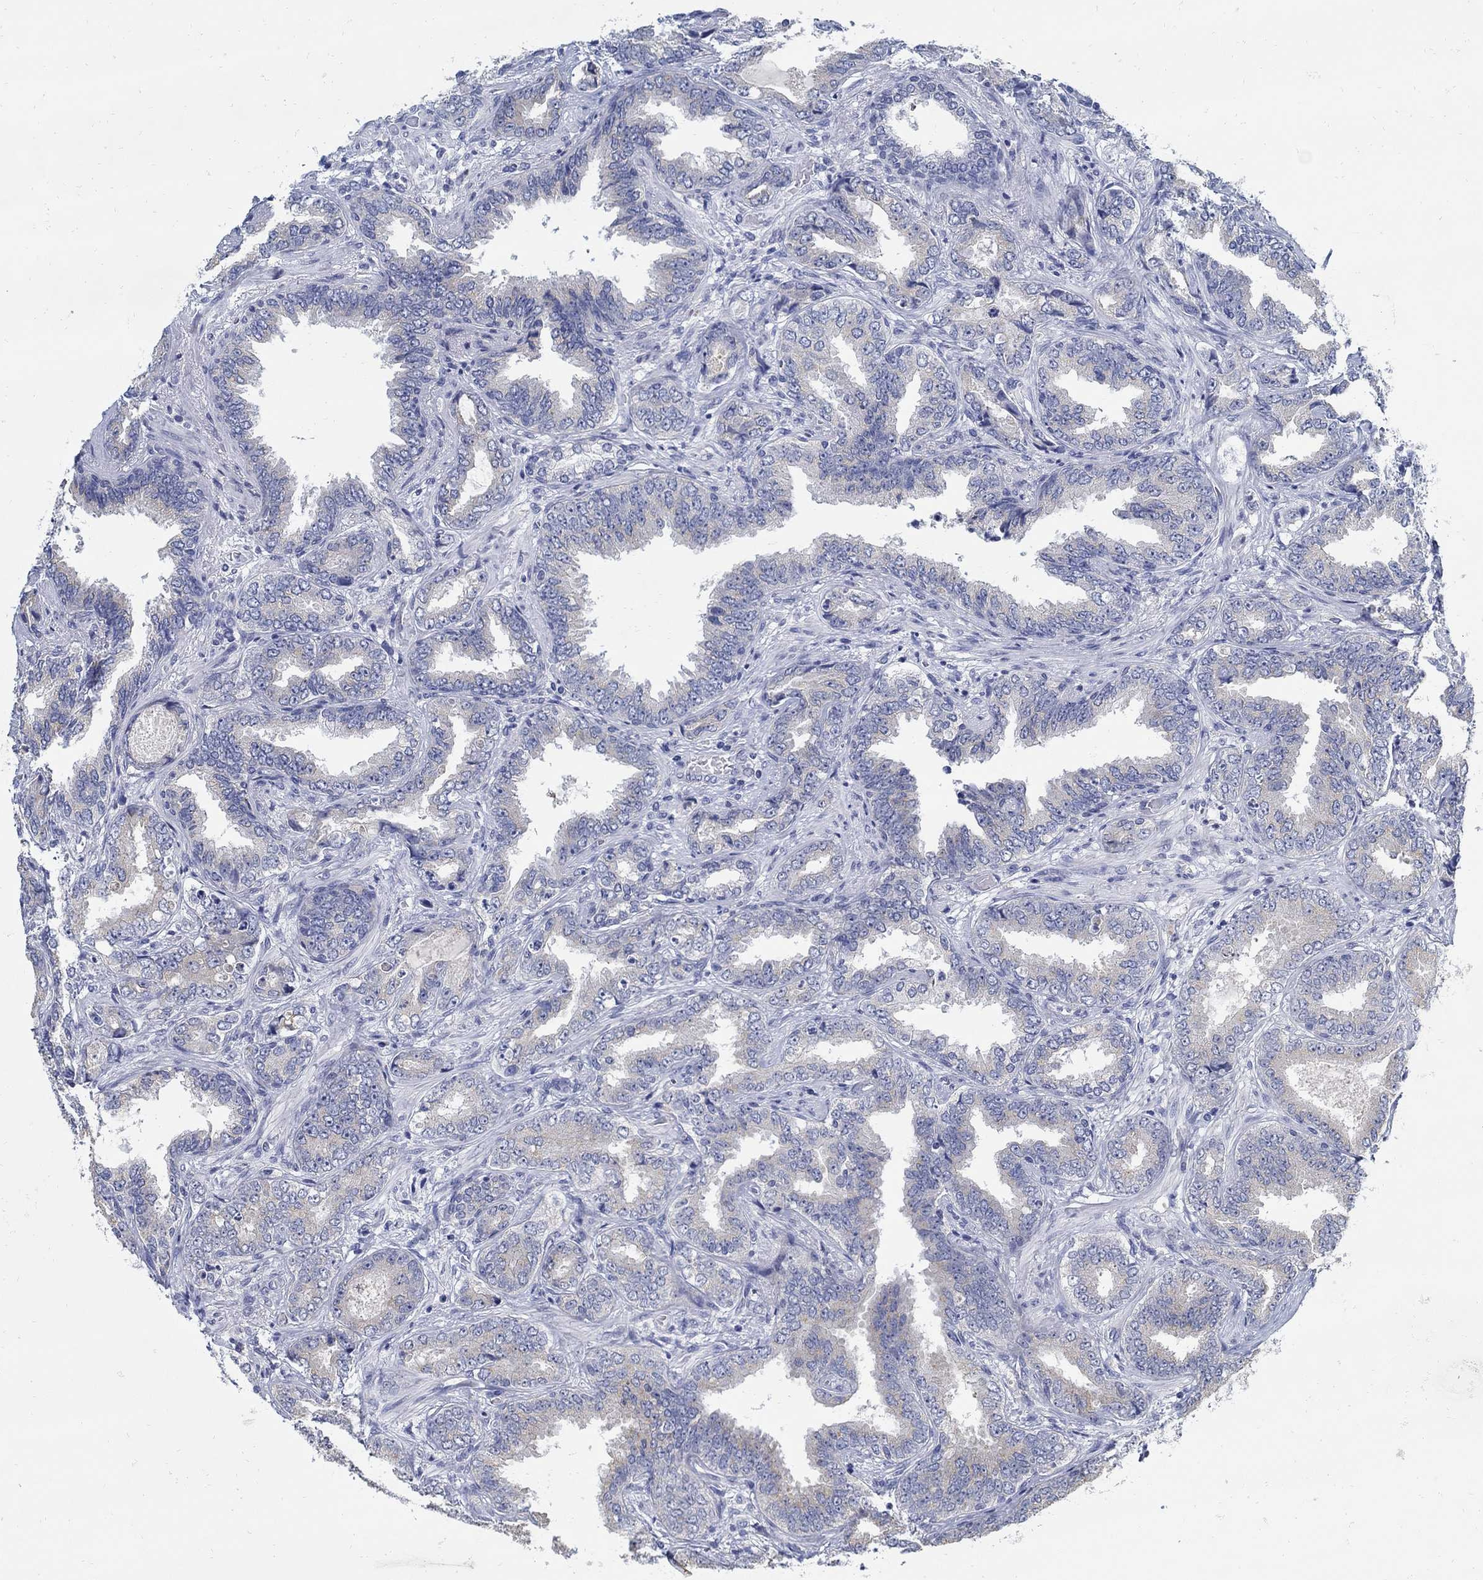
{"staining": {"intensity": "weak", "quantity": "<25%", "location": "cytoplasmic/membranous"}, "tissue": "prostate cancer", "cell_type": "Tumor cells", "image_type": "cancer", "snomed": [{"axis": "morphology", "description": "Adenocarcinoma, Low grade"}, {"axis": "topography", "description": "Prostate"}], "caption": "A high-resolution micrograph shows IHC staining of prostate cancer (adenocarcinoma (low-grade)), which exhibits no significant positivity in tumor cells. (DAB IHC visualized using brightfield microscopy, high magnification).", "gene": "ZFAND4", "patient": {"sex": "male", "age": 68}}